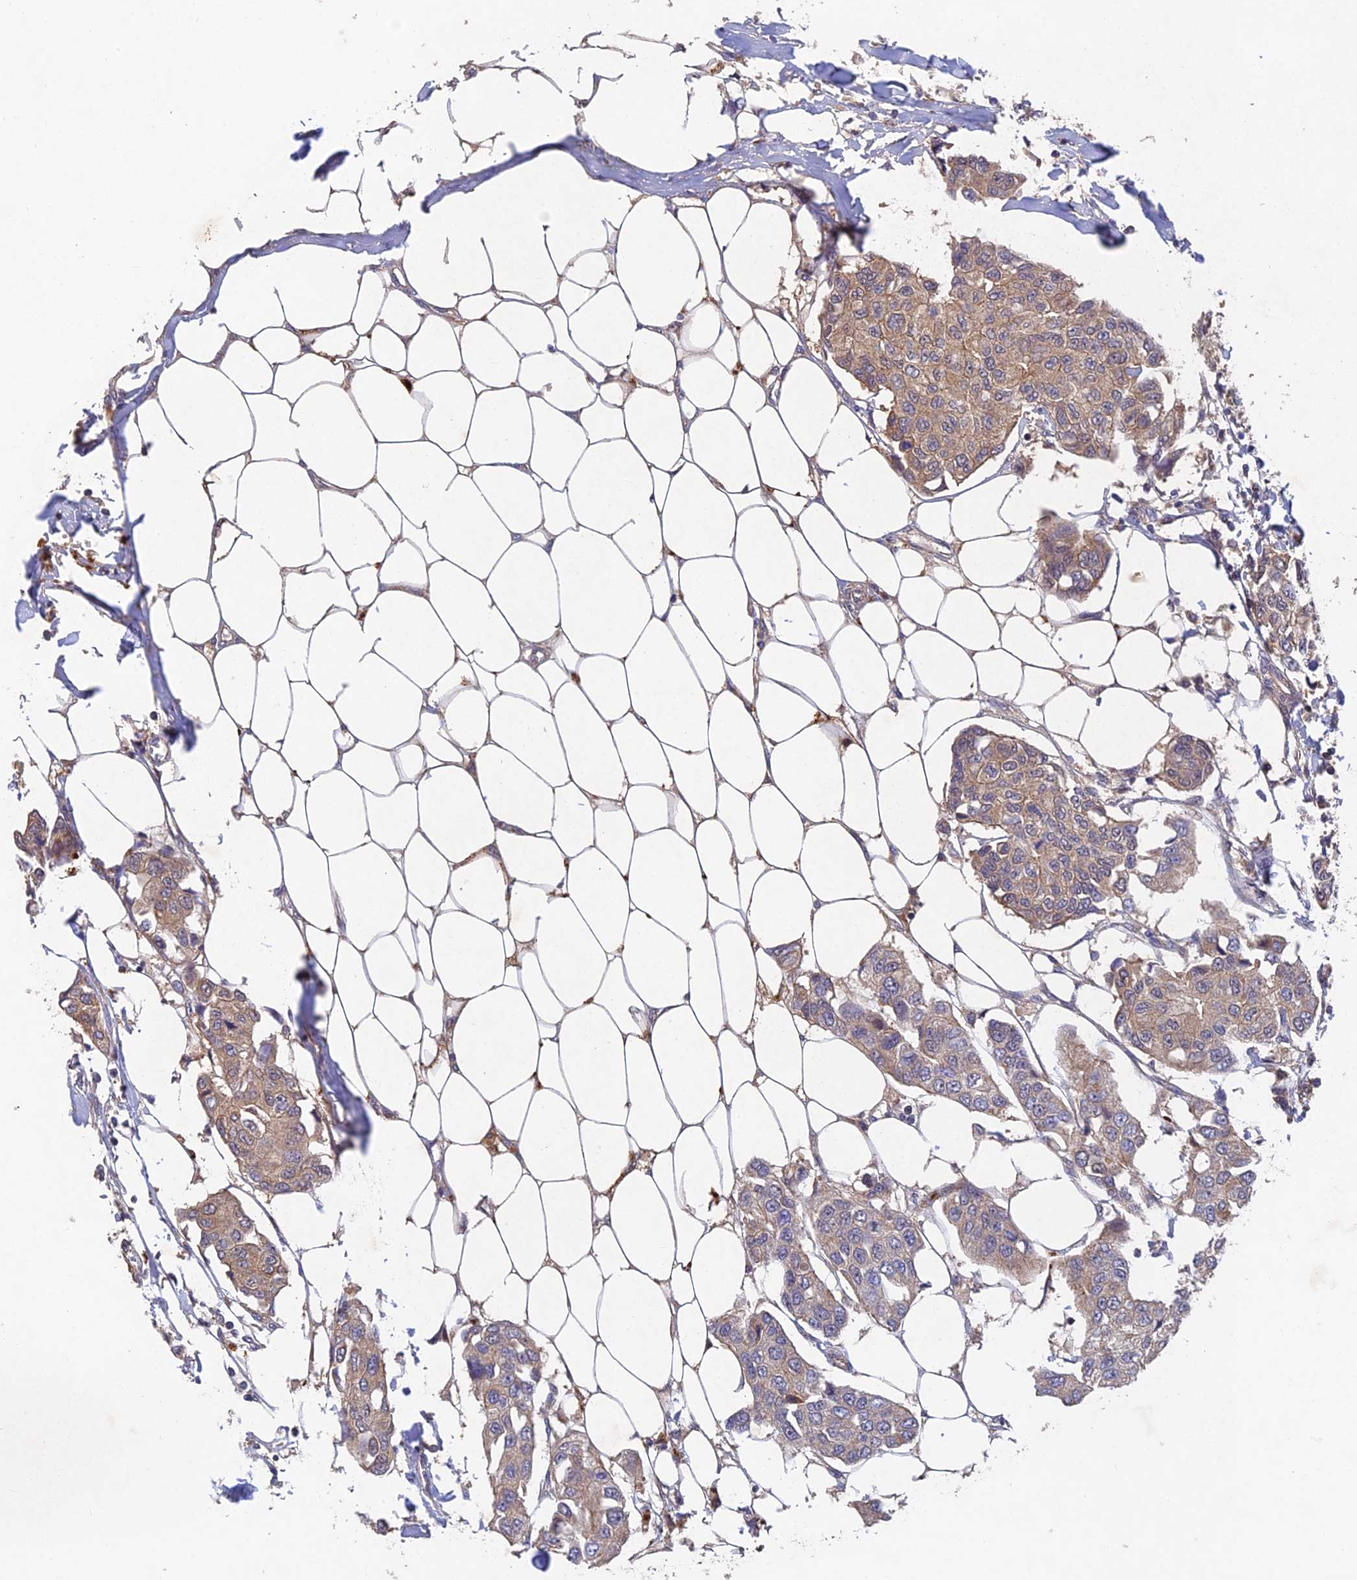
{"staining": {"intensity": "weak", "quantity": "25%-75%", "location": "cytoplasmic/membranous"}, "tissue": "breast cancer", "cell_type": "Tumor cells", "image_type": "cancer", "snomed": [{"axis": "morphology", "description": "Duct carcinoma"}, {"axis": "topography", "description": "Breast"}], "caption": "Immunohistochemical staining of breast cancer (intraductal carcinoma) demonstrates low levels of weak cytoplasmic/membranous expression in approximately 25%-75% of tumor cells. The staining was performed using DAB to visualize the protein expression in brown, while the nuclei were stained in blue with hematoxylin (Magnification: 20x).", "gene": "NSMCE1", "patient": {"sex": "female", "age": 80}}